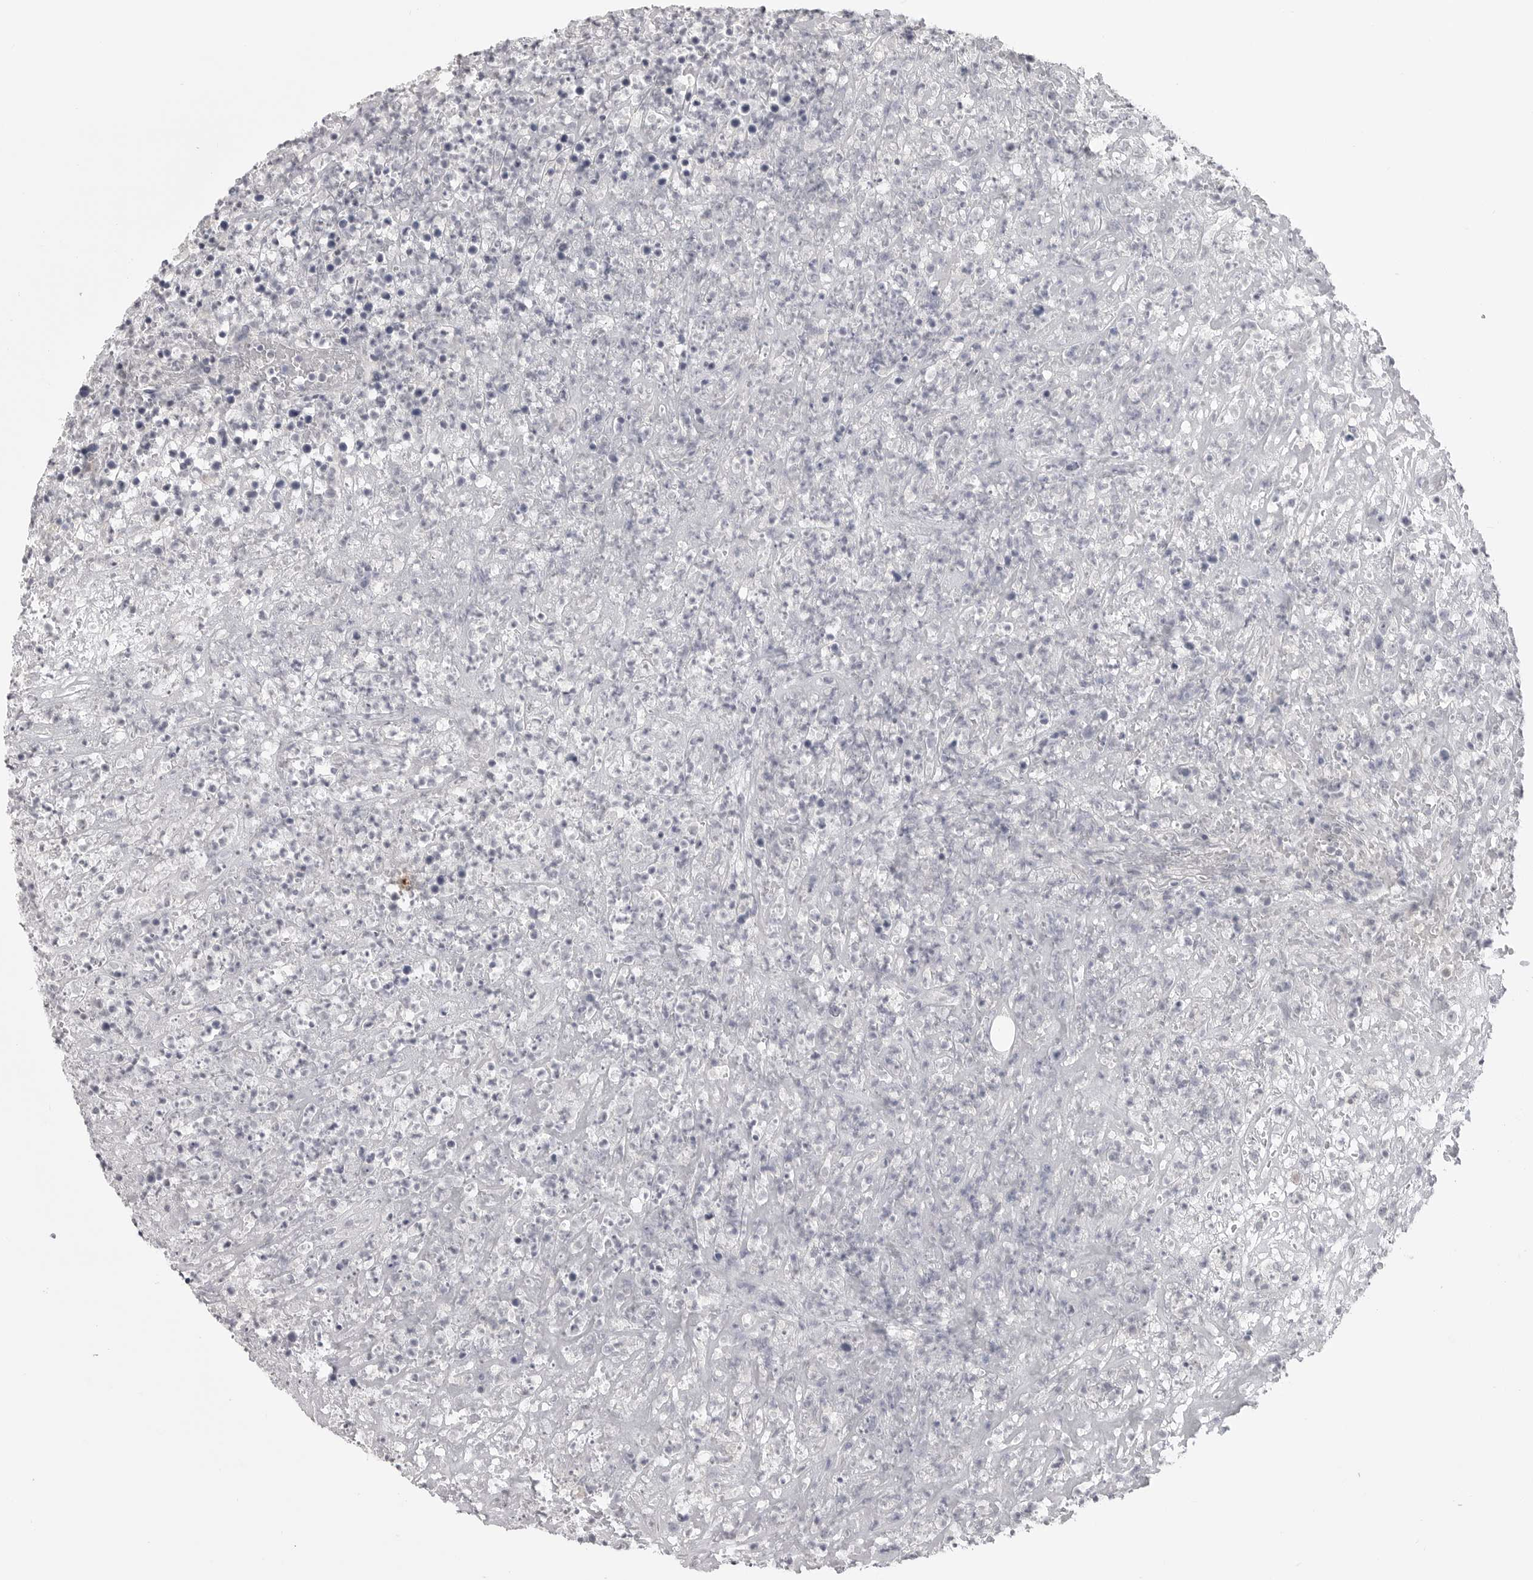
{"staining": {"intensity": "negative", "quantity": "none", "location": "none"}, "tissue": "lymphoma", "cell_type": "Tumor cells", "image_type": "cancer", "snomed": [{"axis": "morphology", "description": "Malignant lymphoma, non-Hodgkin's type, High grade"}, {"axis": "topography", "description": "Colon"}], "caption": "Immunohistochemistry of high-grade malignant lymphoma, non-Hodgkin's type shows no expression in tumor cells.", "gene": "PRSS1", "patient": {"sex": "female", "age": 53}}